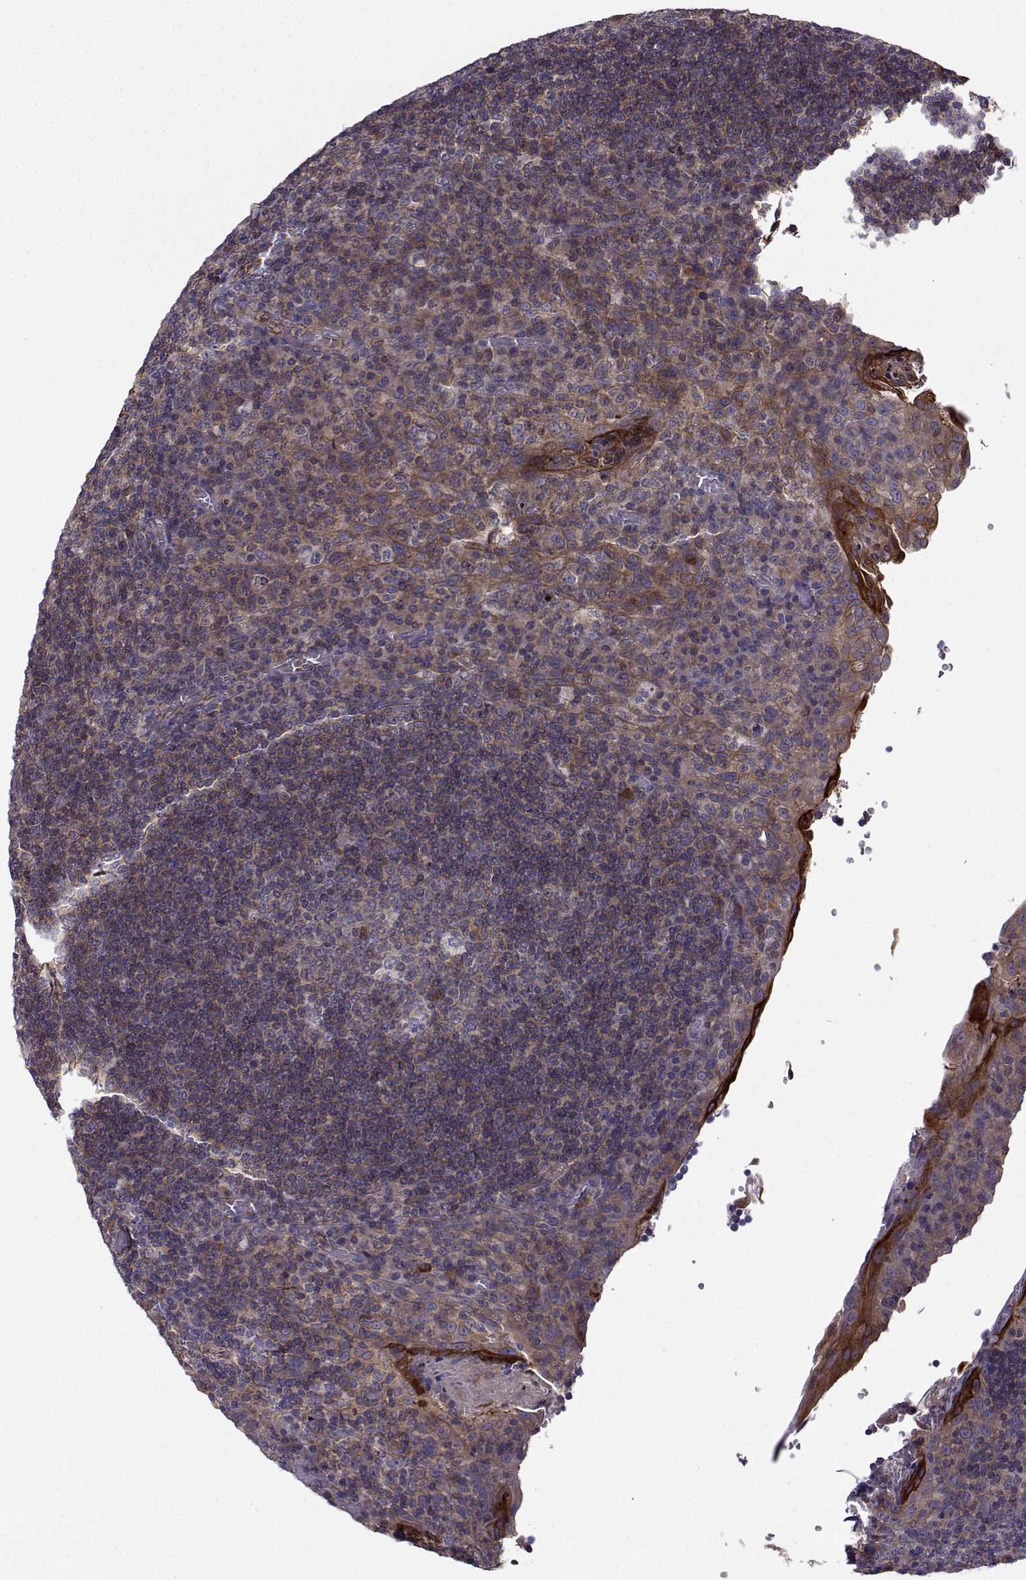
{"staining": {"intensity": "moderate", "quantity": "<25%", "location": "cytoplasmic/membranous"}, "tissue": "tonsil", "cell_type": "Germinal center cells", "image_type": "normal", "snomed": [{"axis": "morphology", "description": "Normal tissue, NOS"}, {"axis": "topography", "description": "Tonsil"}], "caption": "An immunohistochemistry photomicrograph of unremarkable tissue is shown. Protein staining in brown labels moderate cytoplasmic/membranous positivity in tonsil within germinal center cells.", "gene": "ITGB8", "patient": {"sex": "male", "age": 17}}